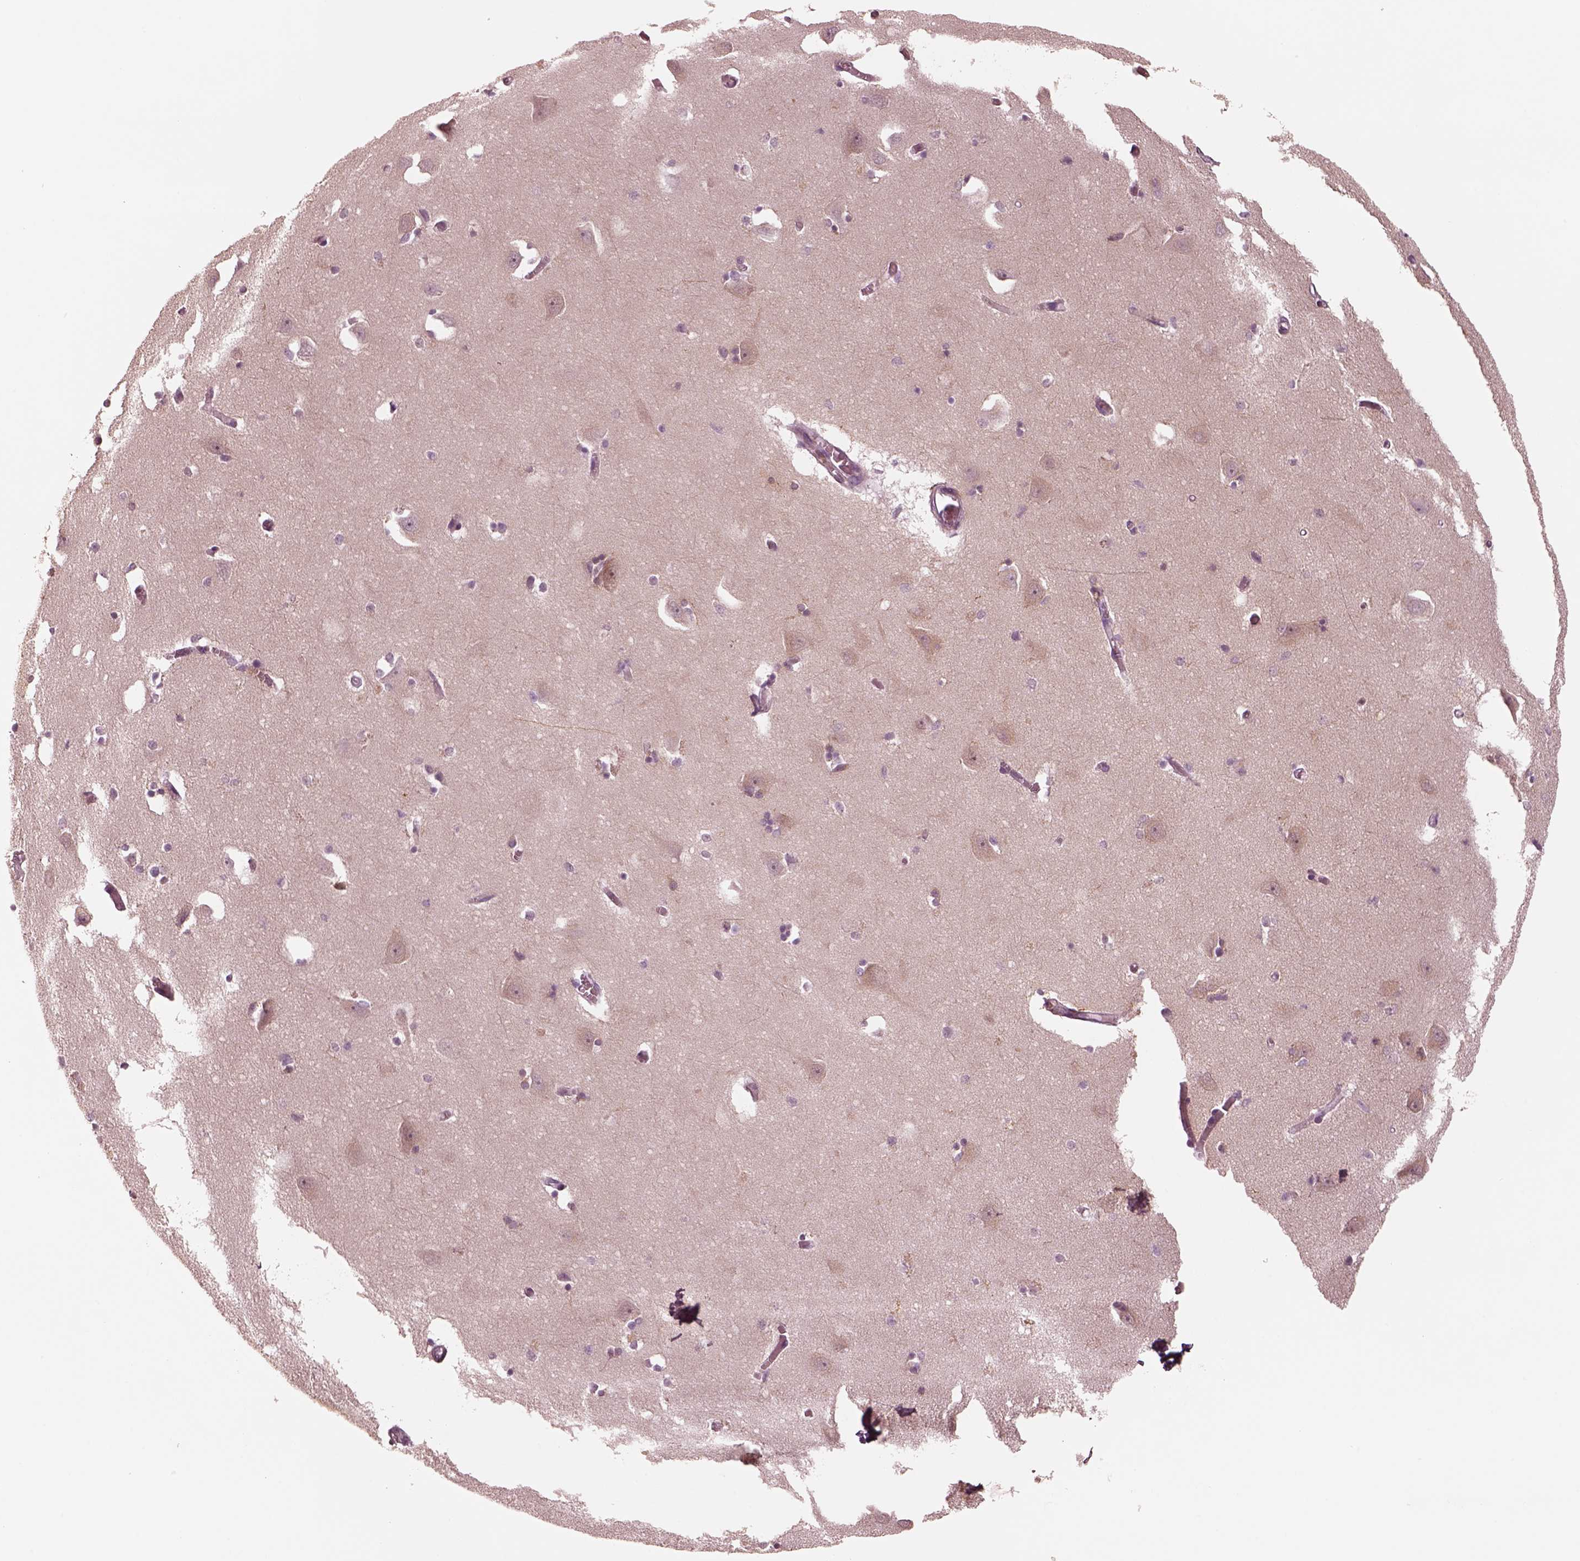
{"staining": {"intensity": "negative", "quantity": "none", "location": "none"}, "tissue": "caudate", "cell_type": "Glial cells", "image_type": "normal", "snomed": [{"axis": "morphology", "description": "Normal tissue, NOS"}, {"axis": "topography", "description": "Lateral ventricle wall"}, {"axis": "topography", "description": "Hippocampus"}], "caption": "The image exhibits no staining of glial cells in benign caudate.", "gene": "DNAAF9", "patient": {"sex": "female", "age": 63}}